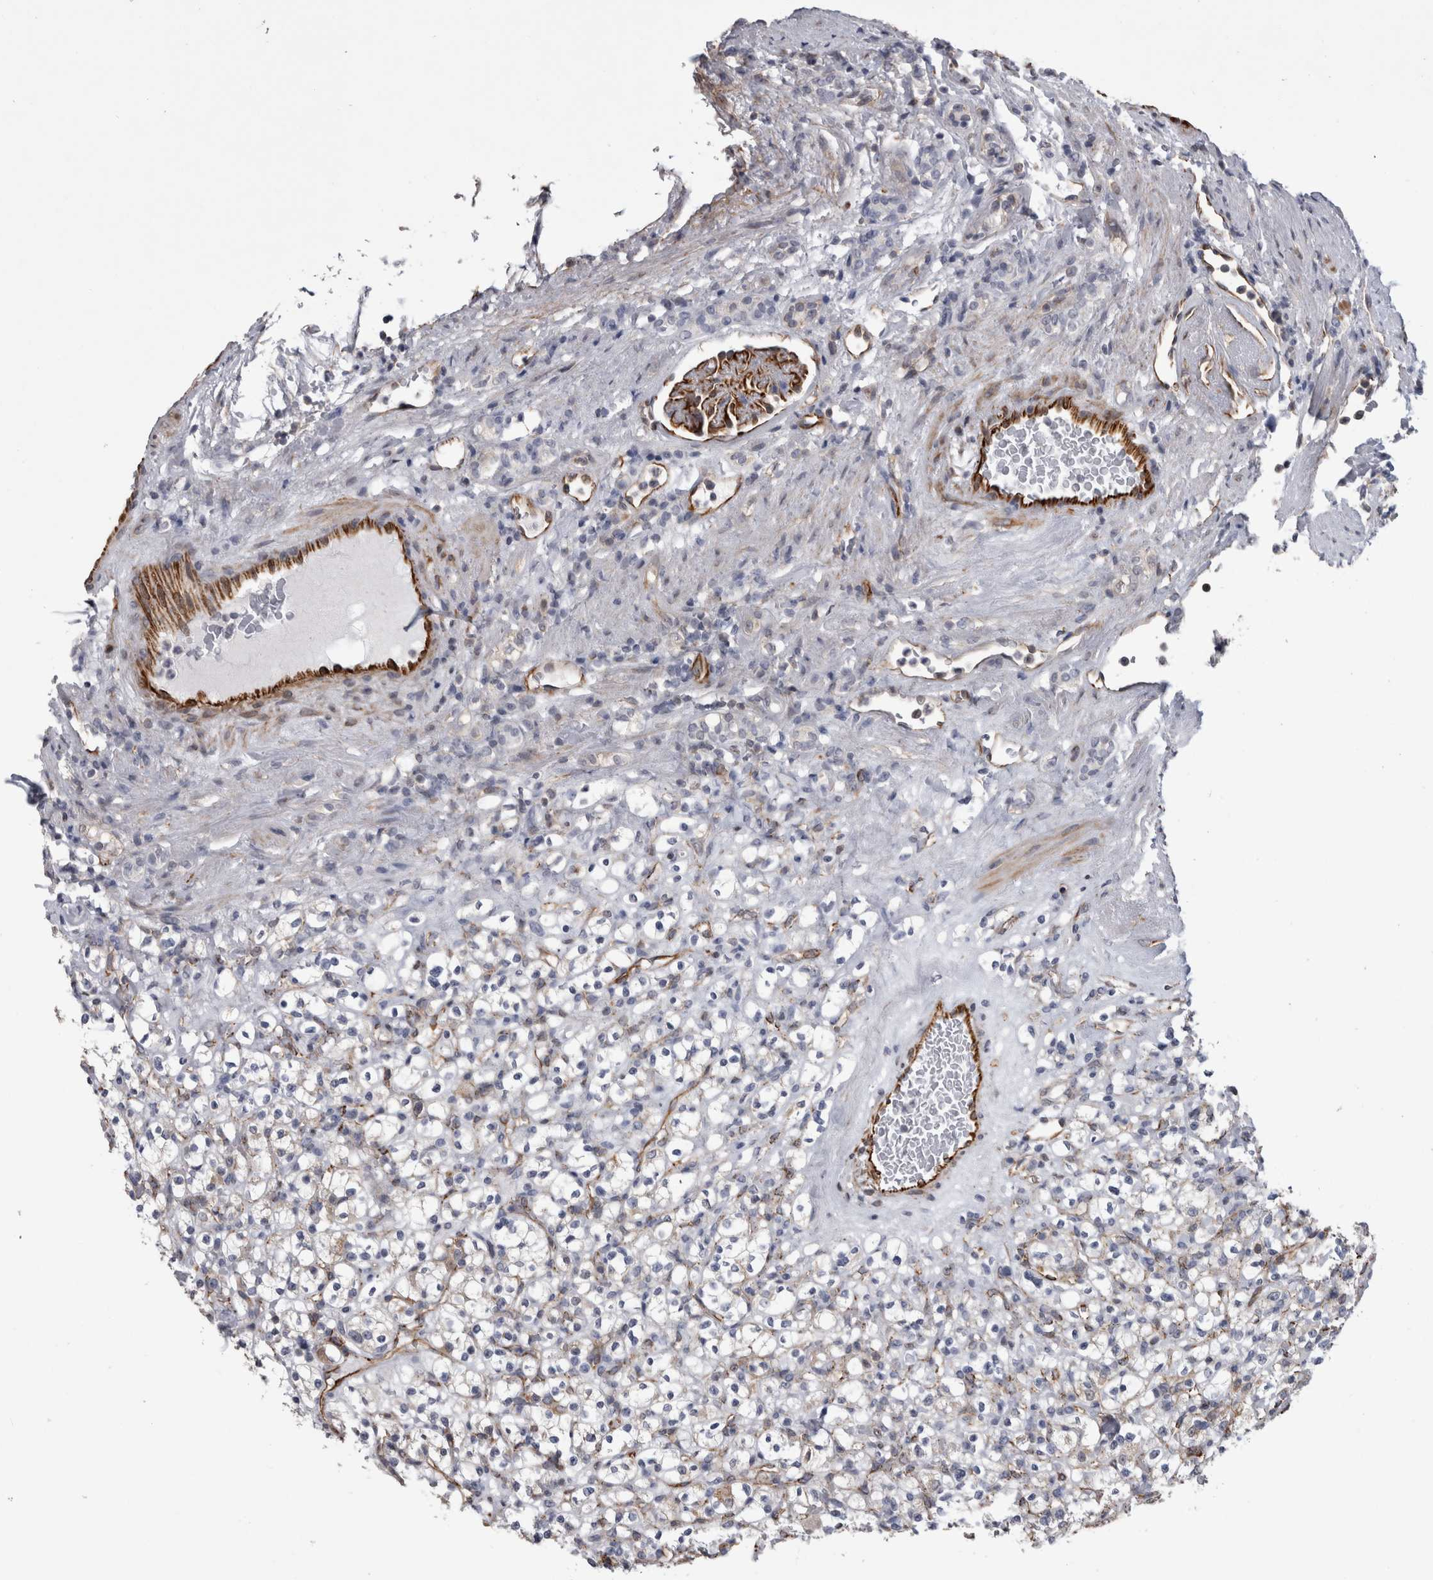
{"staining": {"intensity": "negative", "quantity": "none", "location": "none"}, "tissue": "renal cancer", "cell_type": "Tumor cells", "image_type": "cancer", "snomed": [{"axis": "morphology", "description": "Normal tissue, NOS"}, {"axis": "morphology", "description": "Adenocarcinoma, NOS"}, {"axis": "topography", "description": "Kidney"}], "caption": "This histopathology image is of renal cancer stained with immunohistochemistry to label a protein in brown with the nuclei are counter-stained blue. There is no expression in tumor cells. The staining was performed using DAB (3,3'-diaminobenzidine) to visualize the protein expression in brown, while the nuclei were stained in blue with hematoxylin (Magnification: 20x).", "gene": "ACOT7", "patient": {"sex": "female", "age": 72}}